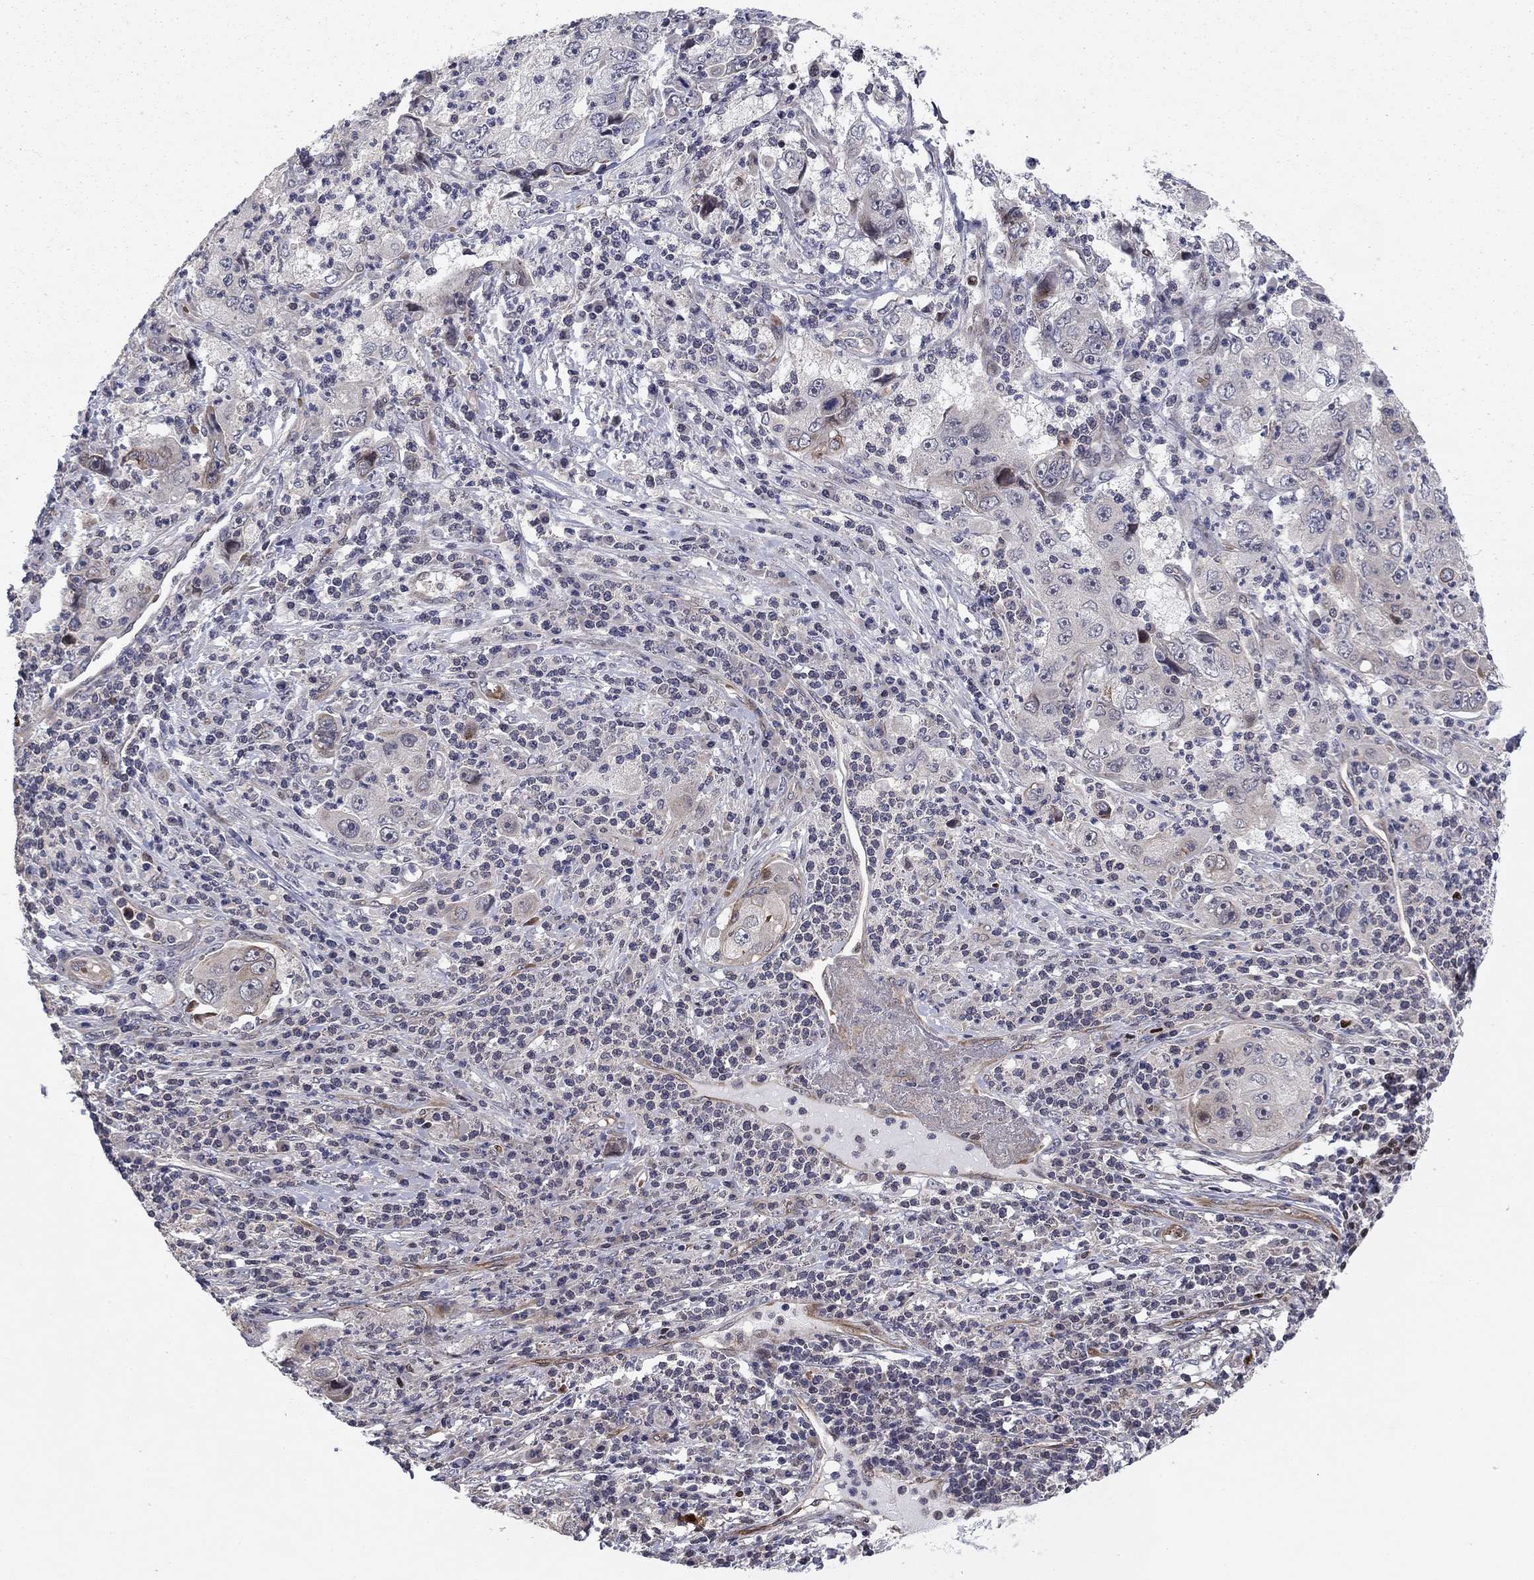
{"staining": {"intensity": "weak", "quantity": "<25%", "location": "cytoplasmic/membranous"}, "tissue": "cervical cancer", "cell_type": "Tumor cells", "image_type": "cancer", "snomed": [{"axis": "morphology", "description": "Squamous cell carcinoma, NOS"}, {"axis": "topography", "description": "Cervix"}], "caption": "Tumor cells show no significant protein expression in cervical cancer.", "gene": "BCL11A", "patient": {"sex": "female", "age": 36}}